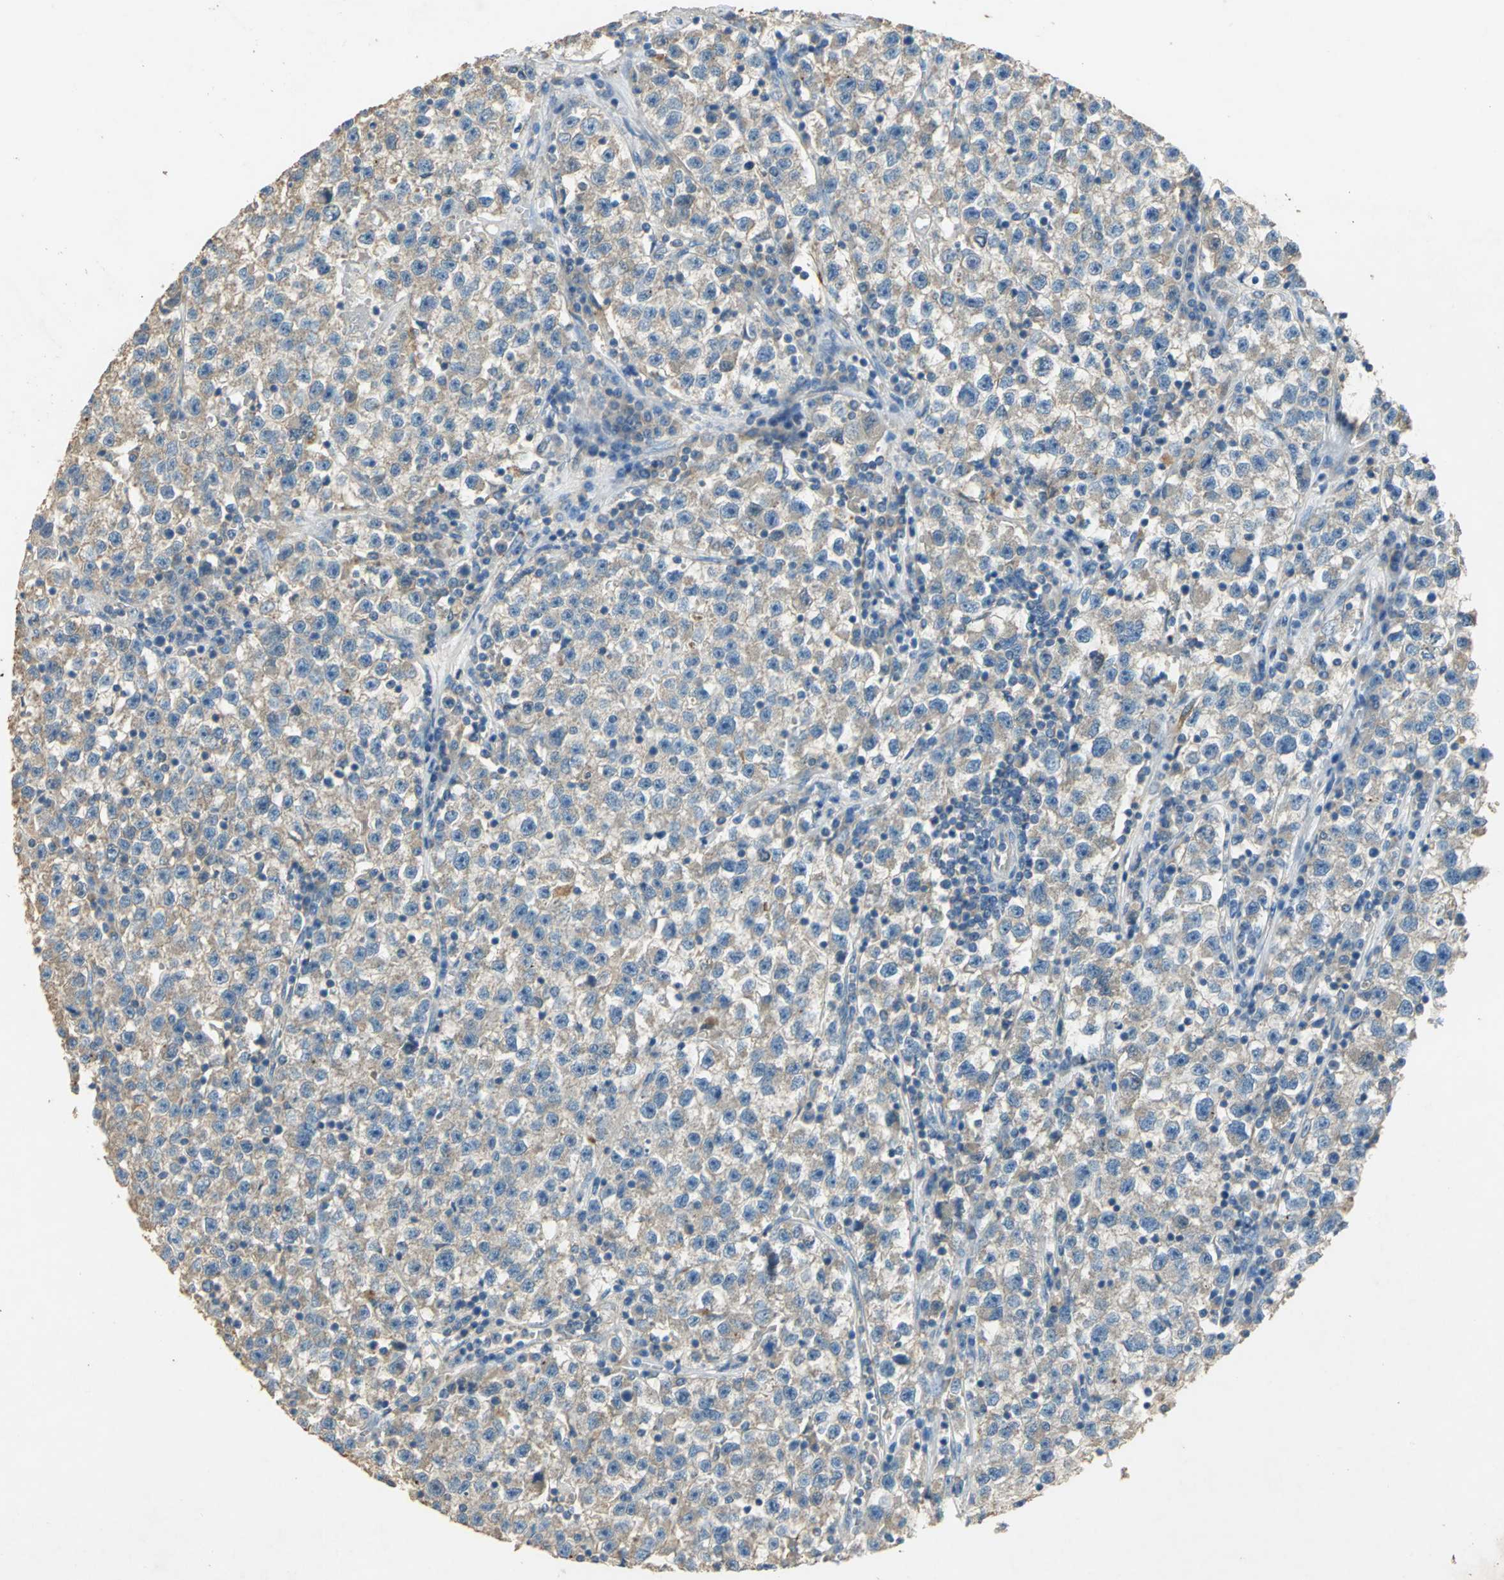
{"staining": {"intensity": "weak", "quantity": ">75%", "location": "cytoplasmic/membranous"}, "tissue": "testis cancer", "cell_type": "Tumor cells", "image_type": "cancer", "snomed": [{"axis": "morphology", "description": "Seminoma, NOS"}, {"axis": "topography", "description": "Testis"}], "caption": "DAB immunohistochemical staining of testis seminoma exhibits weak cytoplasmic/membranous protein positivity in about >75% of tumor cells.", "gene": "ADAMTS5", "patient": {"sex": "male", "age": 22}}